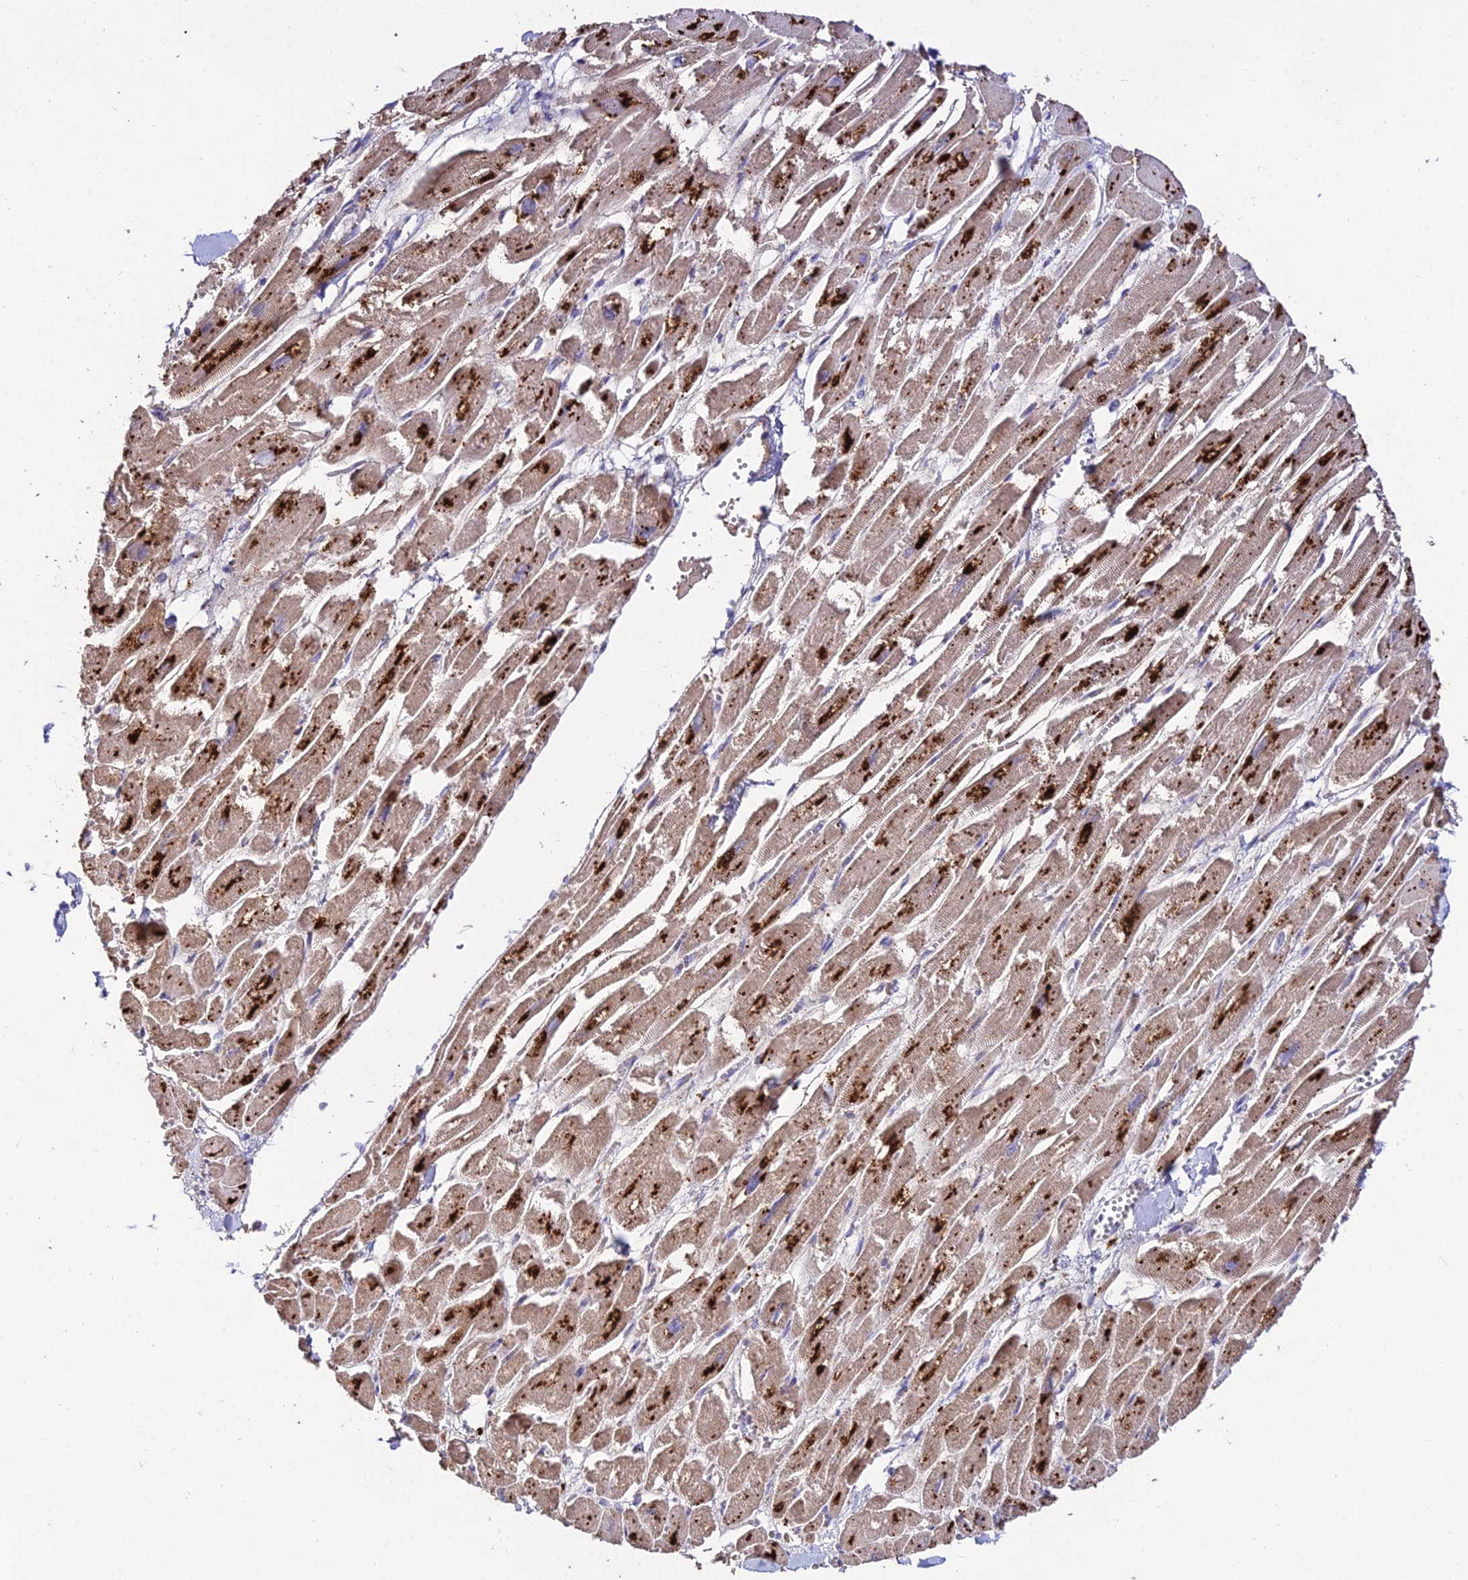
{"staining": {"intensity": "strong", "quantity": ">75%", "location": "cytoplasmic/membranous"}, "tissue": "heart muscle", "cell_type": "Cardiomyocytes", "image_type": "normal", "snomed": [{"axis": "morphology", "description": "Normal tissue, NOS"}, {"axis": "topography", "description": "Heart"}], "caption": "IHC histopathology image of normal heart muscle: human heart muscle stained using immunohistochemistry reveals high levels of strong protein expression localized specifically in the cytoplasmic/membranous of cardiomyocytes, appearing as a cytoplasmic/membranous brown color.", "gene": "PNLIPRP3", "patient": {"sex": "male", "age": 54}}